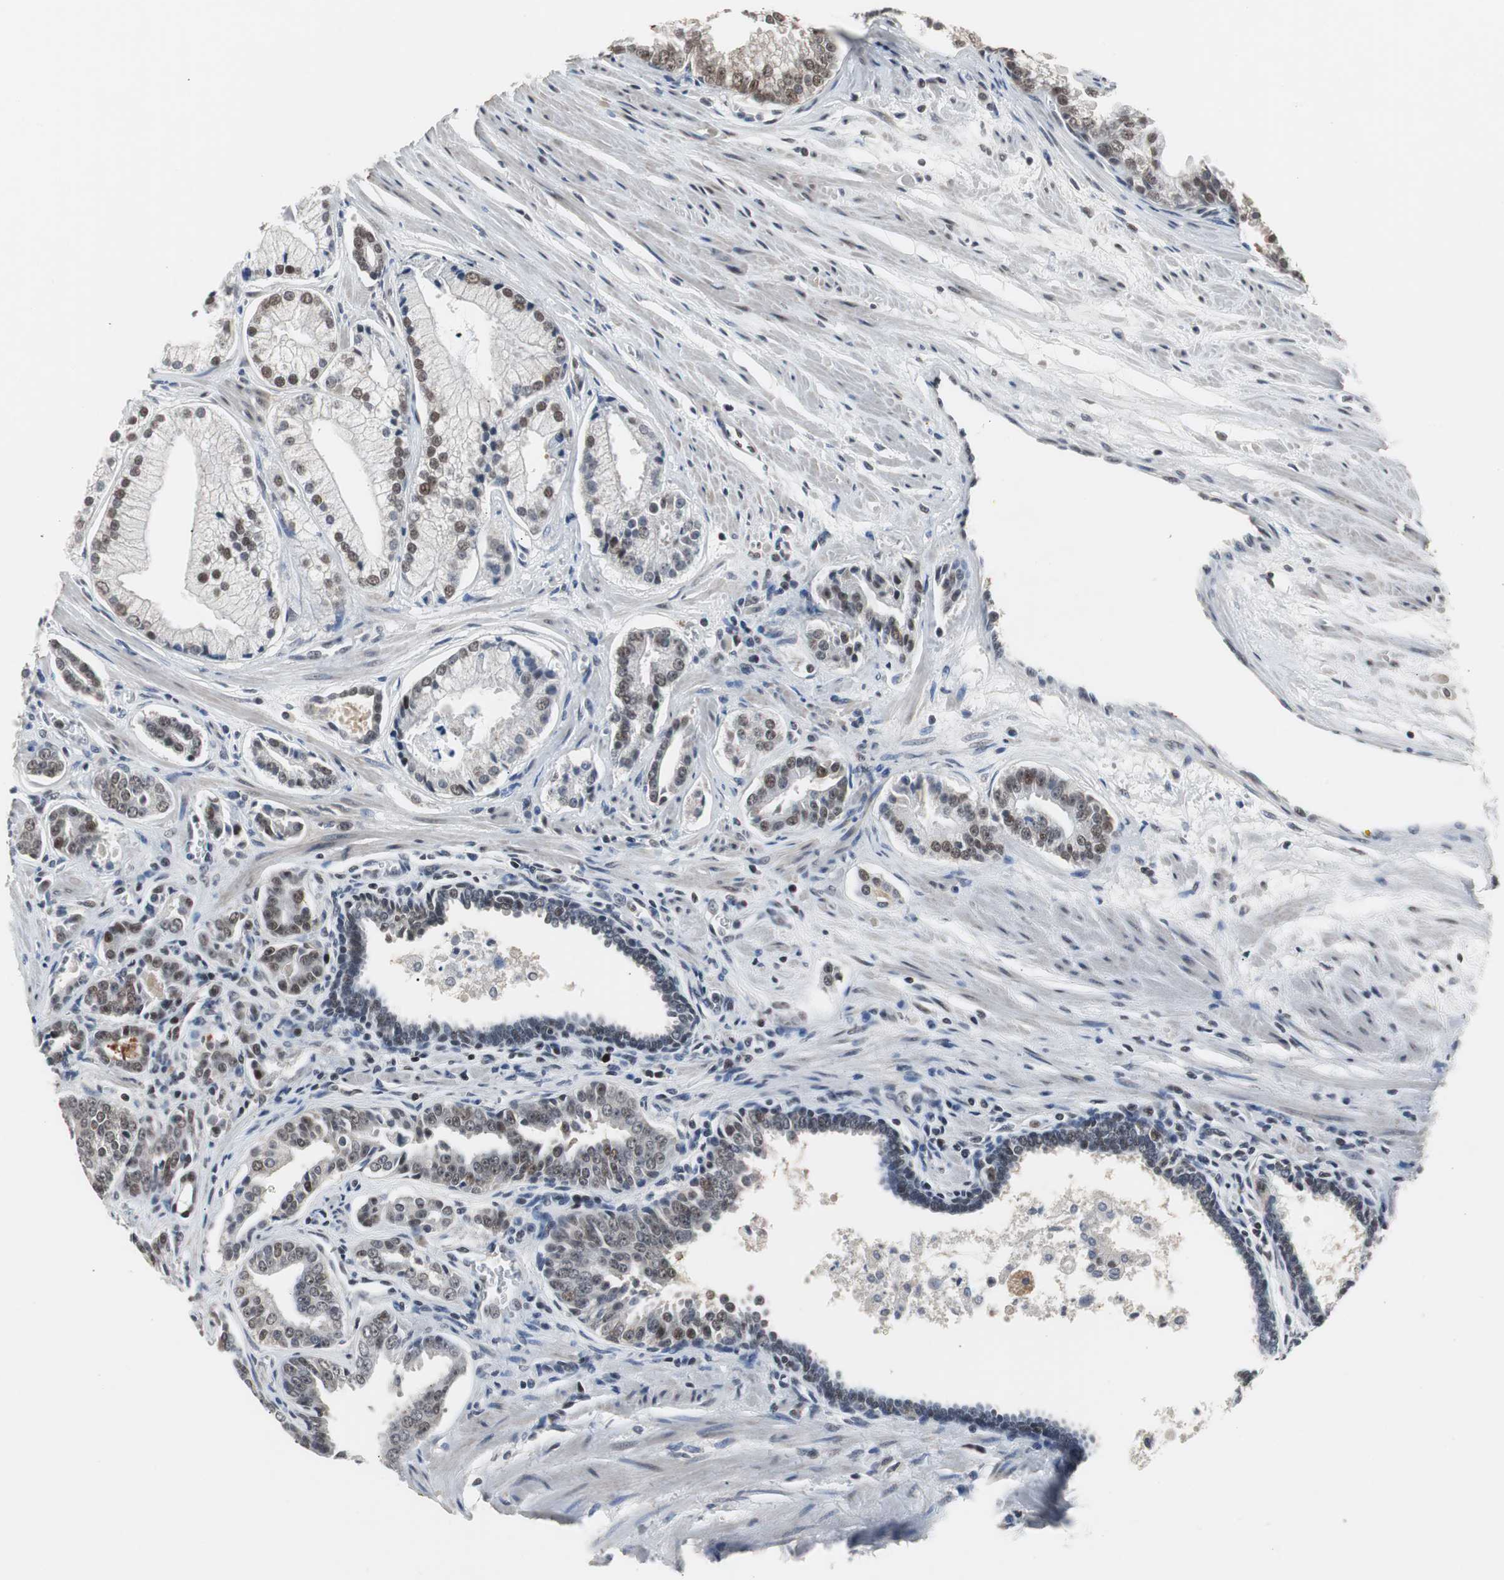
{"staining": {"intensity": "moderate", "quantity": ">75%", "location": "nuclear"}, "tissue": "prostate cancer", "cell_type": "Tumor cells", "image_type": "cancer", "snomed": [{"axis": "morphology", "description": "Adenocarcinoma, High grade"}, {"axis": "topography", "description": "Prostate"}], "caption": "Prostate cancer tissue demonstrates moderate nuclear staining in approximately >75% of tumor cells, visualized by immunohistochemistry.", "gene": "TAF7", "patient": {"sex": "male", "age": 67}}